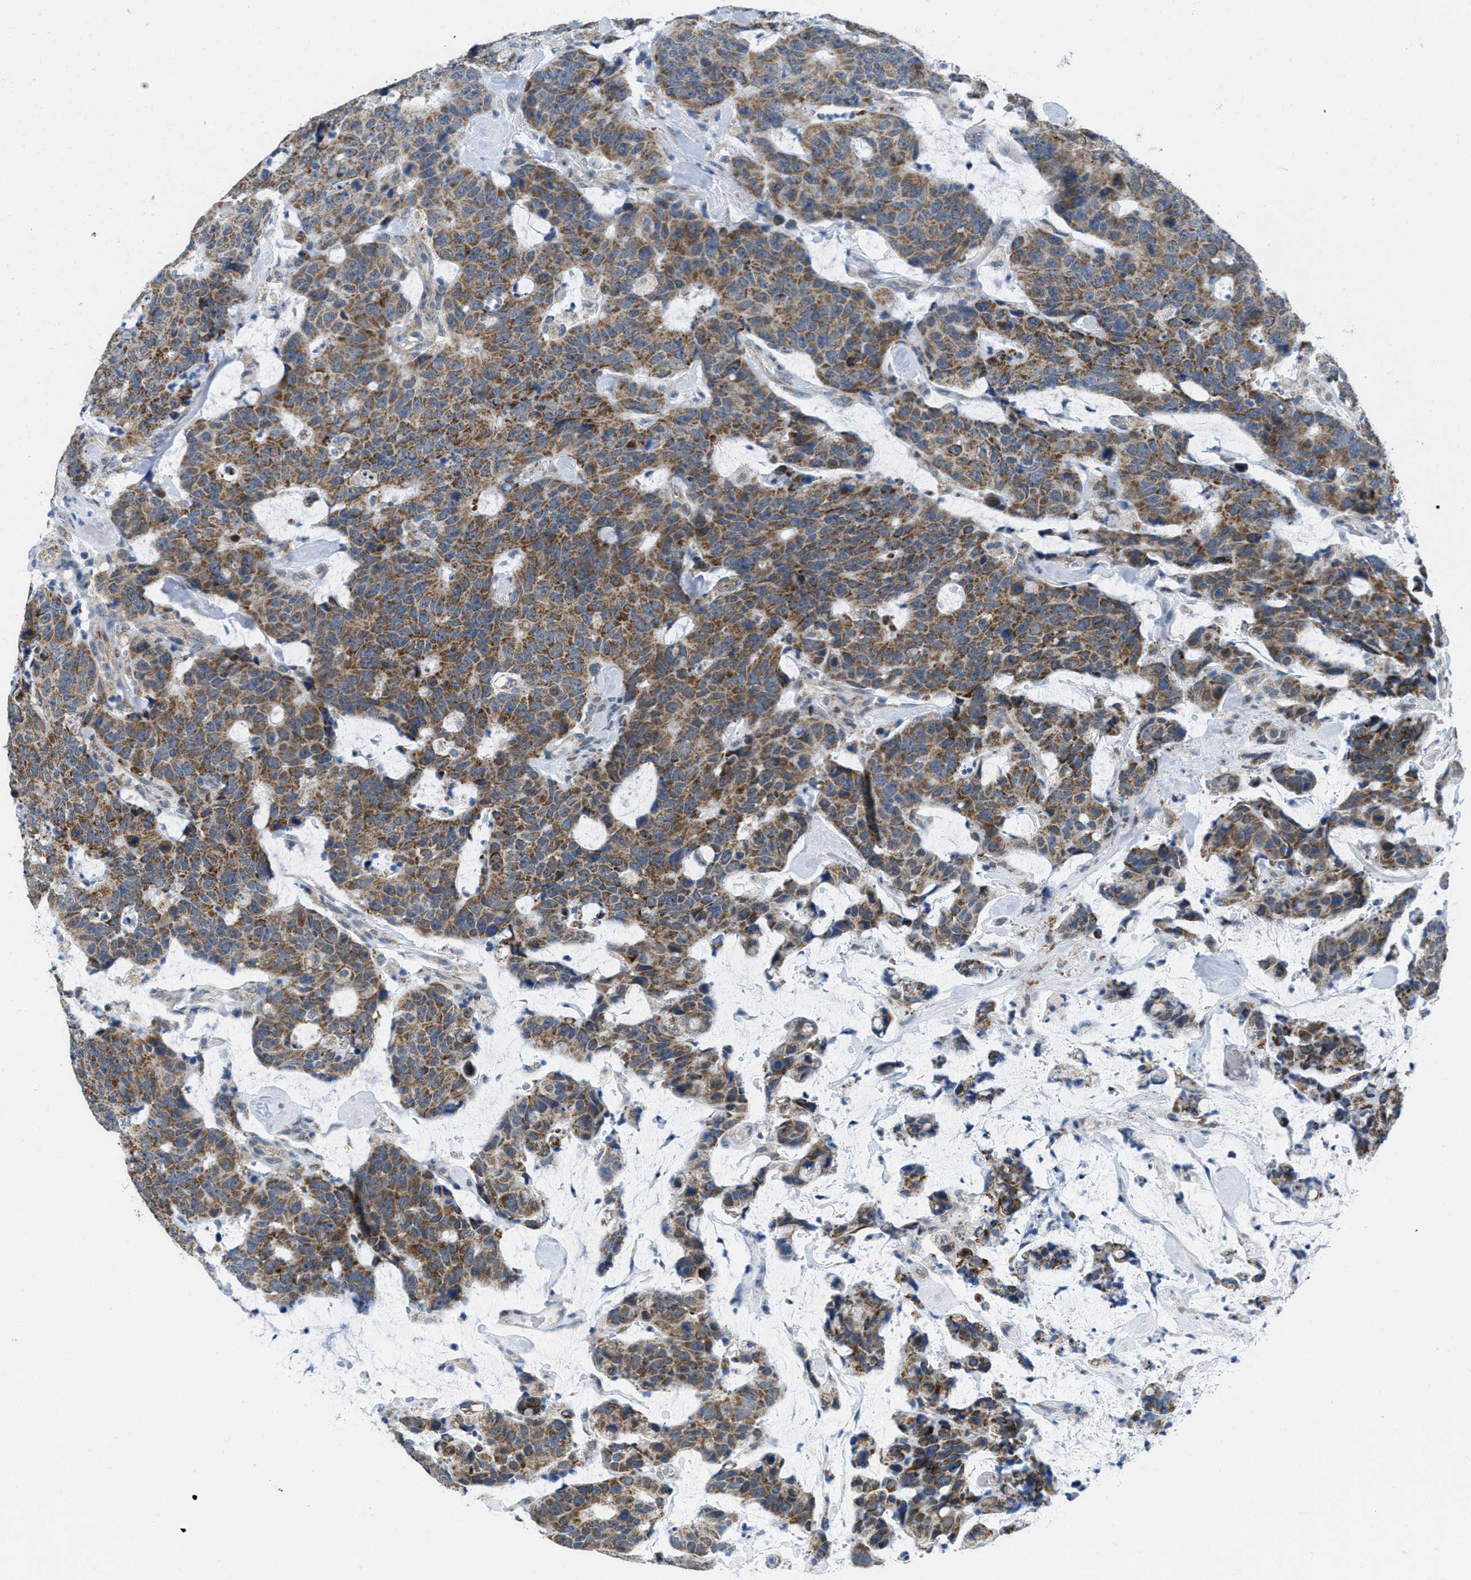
{"staining": {"intensity": "moderate", "quantity": ">75%", "location": "cytoplasmic/membranous"}, "tissue": "colorectal cancer", "cell_type": "Tumor cells", "image_type": "cancer", "snomed": [{"axis": "morphology", "description": "Adenocarcinoma, NOS"}, {"axis": "topography", "description": "Colon"}], "caption": "This image demonstrates immunohistochemistry (IHC) staining of human colorectal adenocarcinoma, with medium moderate cytoplasmic/membranous expression in approximately >75% of tumor cells.", "gene": "TOMM70", "patient": {"sex": "female", "age": 86}}